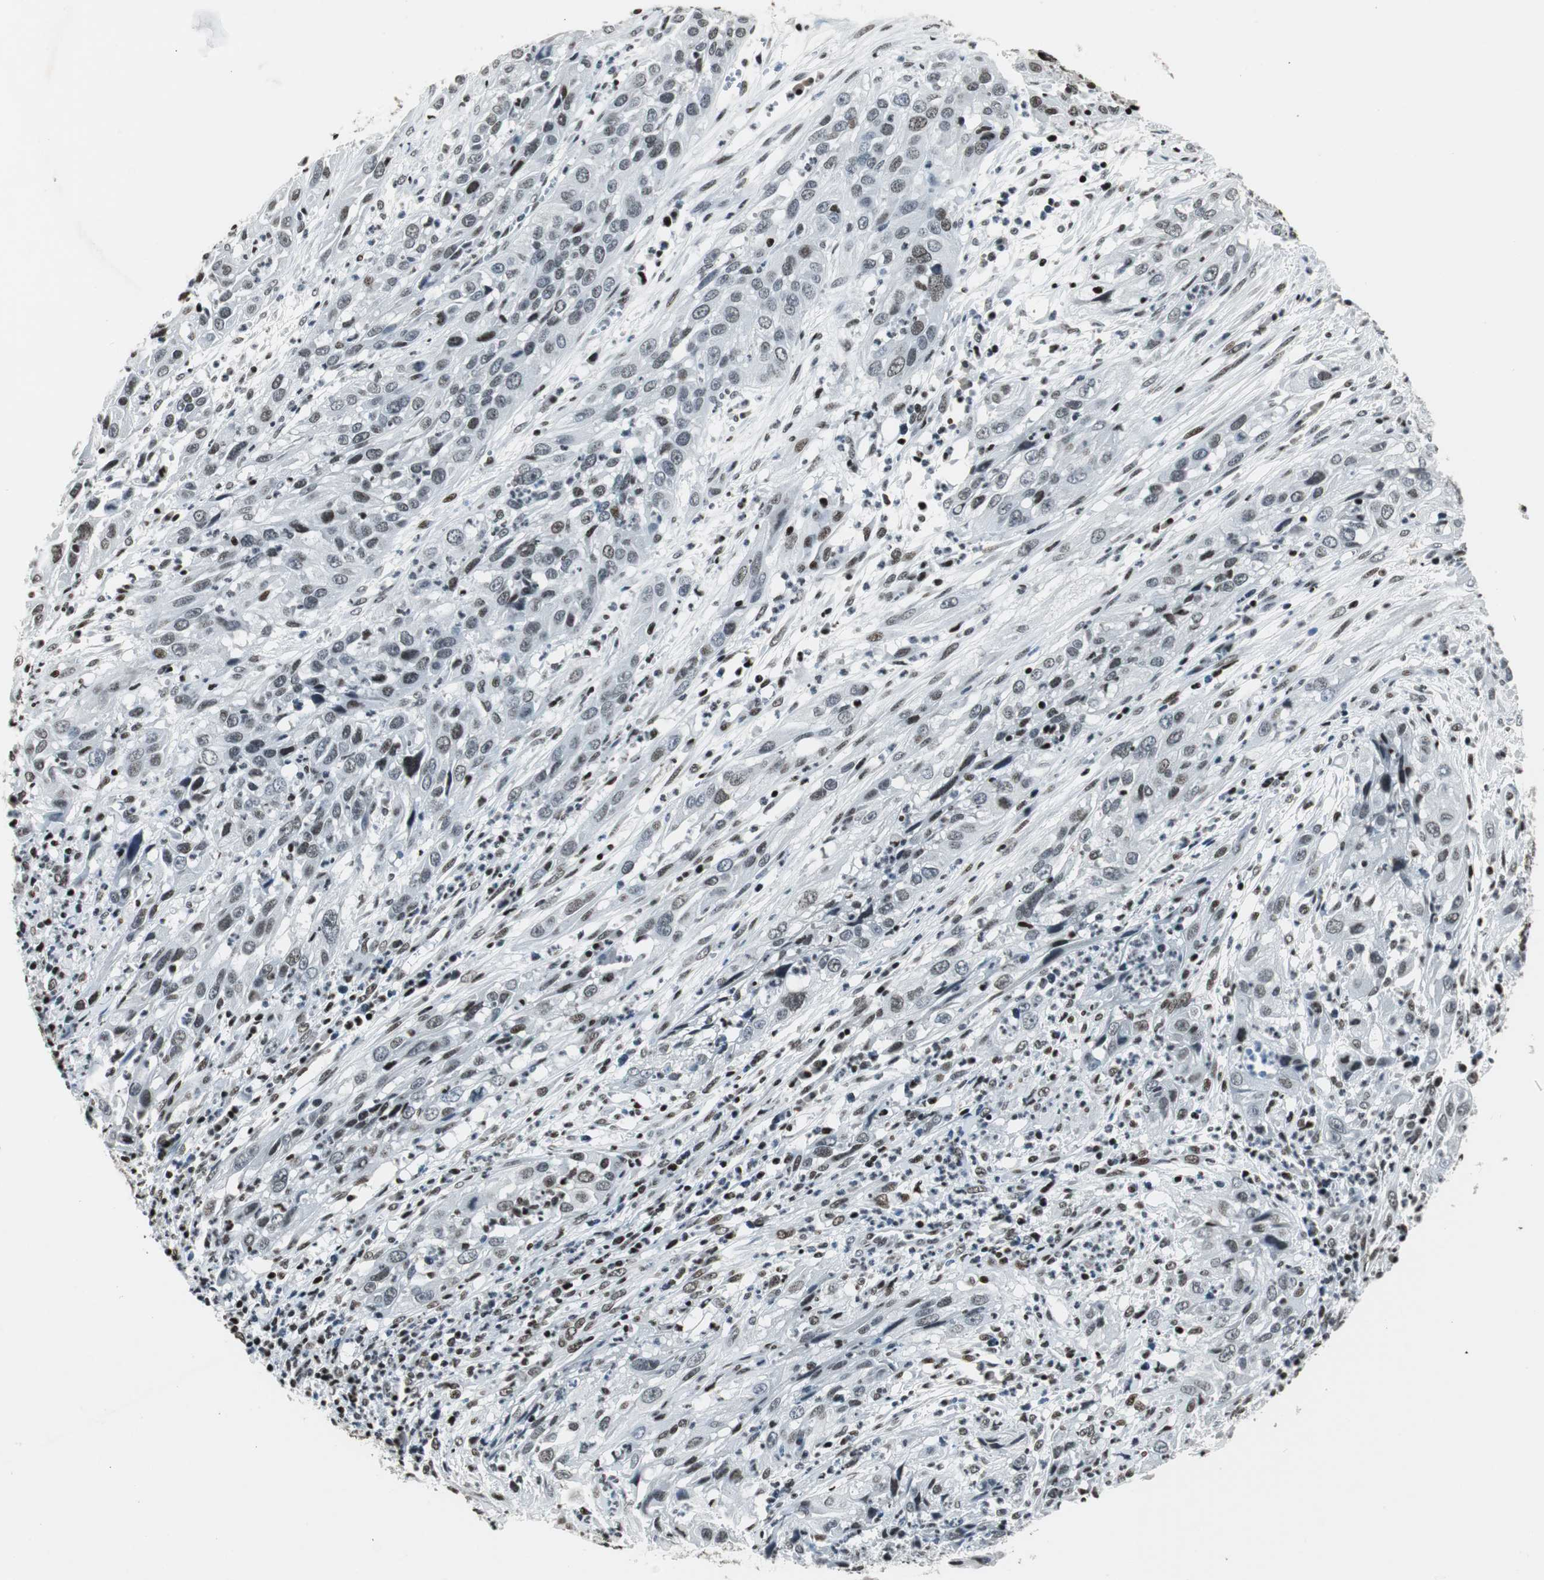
{"staining": {"intensity": "weak", "quantity": "25%-75%", "location": "nuclear"}, "tissue": "cervical cancer", "cell_type": "Tumor cells", "image_type": "cancer", "snomed": [{"axis": "morphology", "description": "Squamous cell carcinoma, NOS"}, {"axis": "topography", "description": "Cervix"}], "caption": "This is an image of immunohistochemistry staining of cervical cancer (squamous cell carcinoma), which shows weak staining in the nuclear of tumor cells.", "gene": "RBBP4", "patient": {"sex": "female", "age": 32}}